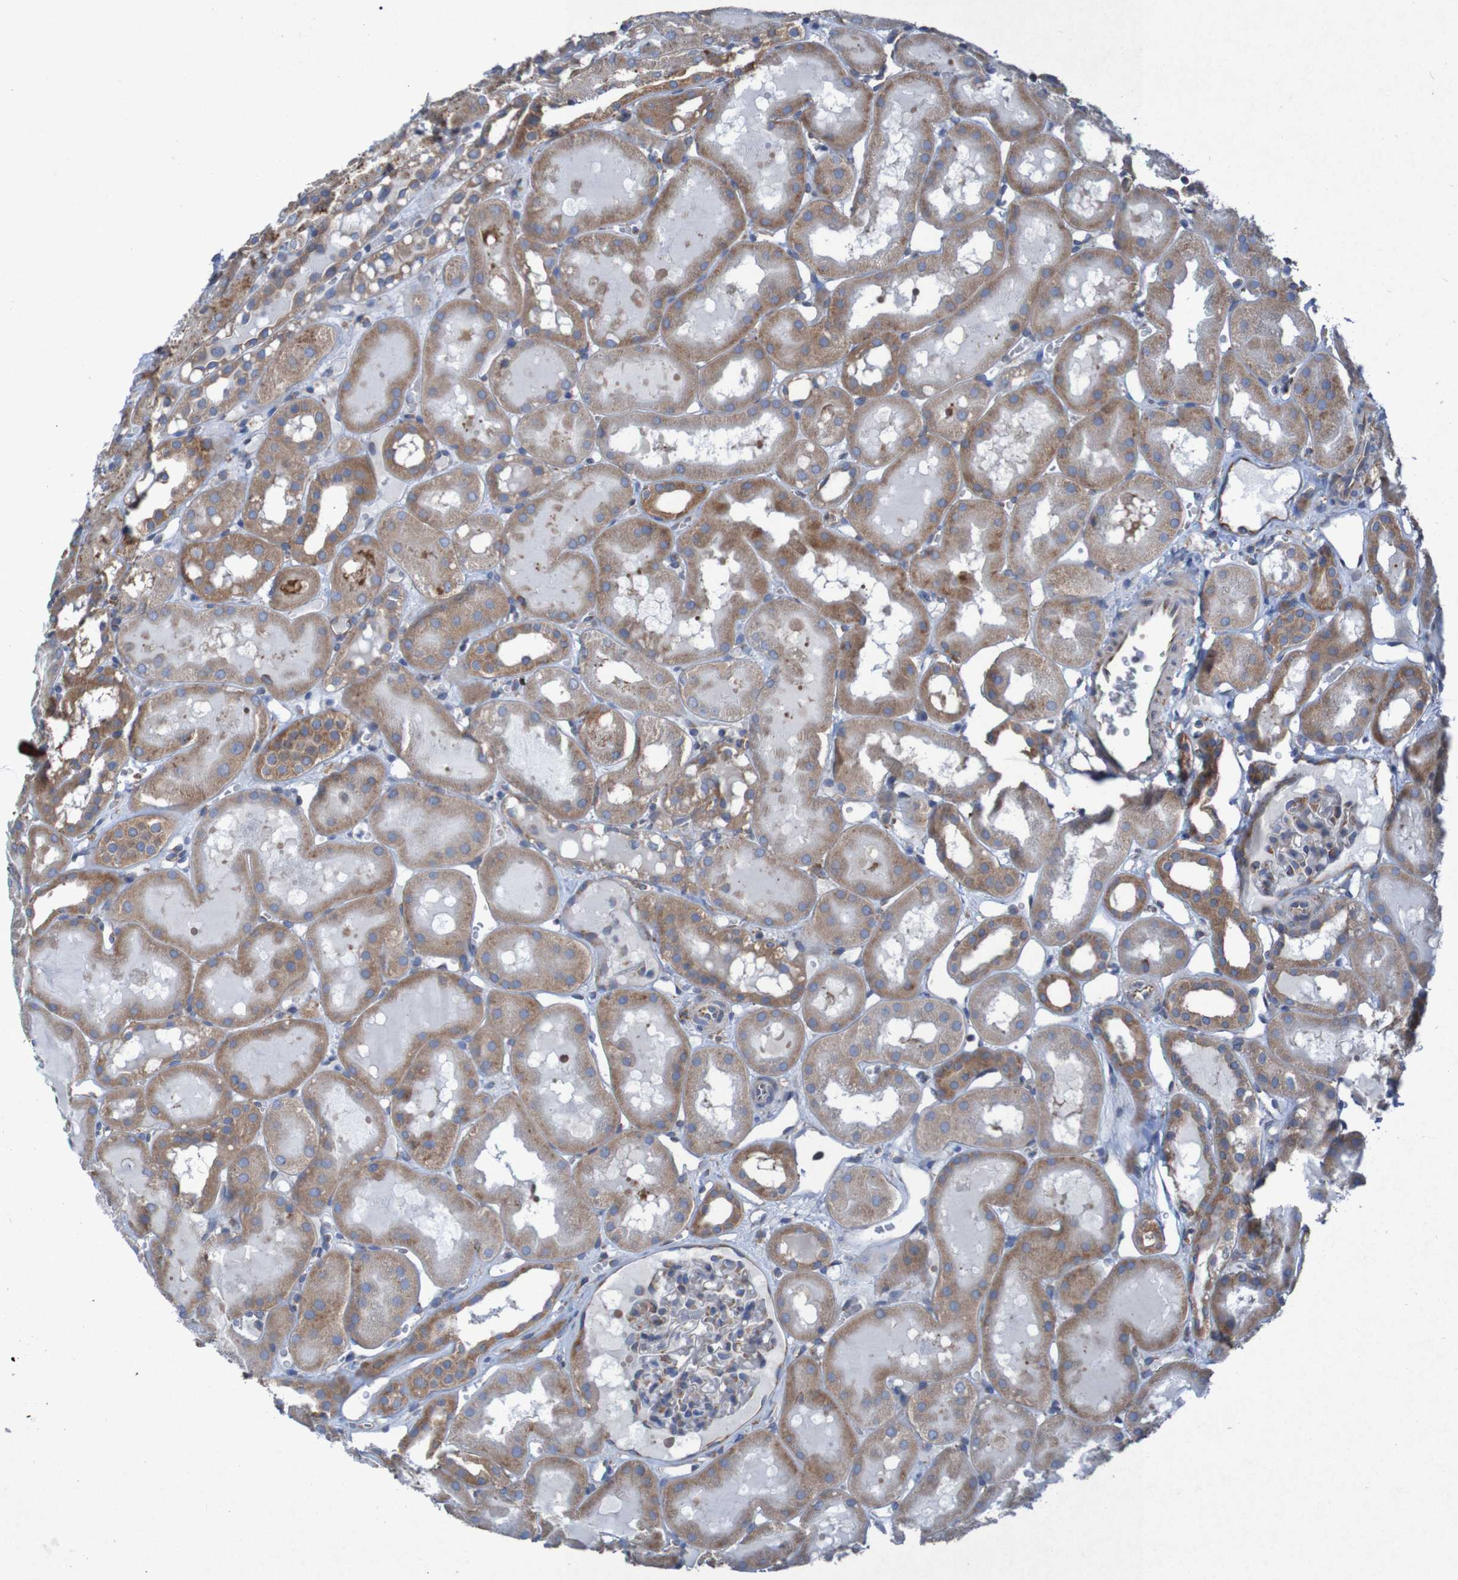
{"staining": {"intensity": "weak", "quantity": "25%-75%", "location": "cytoplasmic/membranous"}, "tissue": "kidney", "cell_type": "Cells in glomeruli", "image_type": "normal", "snomed": [{"axis": "morphology", "description": "Normal tissue, NOS"}, {"axis": "topography", "description": "Kidney"}, {"axis": "topography", "description": "Urinary bladder"}], "caption": "IHC micrograph of normal kidney: human kidney stained using immunohistochemistry (IHC) demonstrates low levels of weak protein expression localized specifically in the cytoplasmic/membranous of cells in glomeruli, appearing as a cytoplasmic/membranous brown color.", "gene": "RPL10L", "patient": {"sex": "male", "age": 16}}